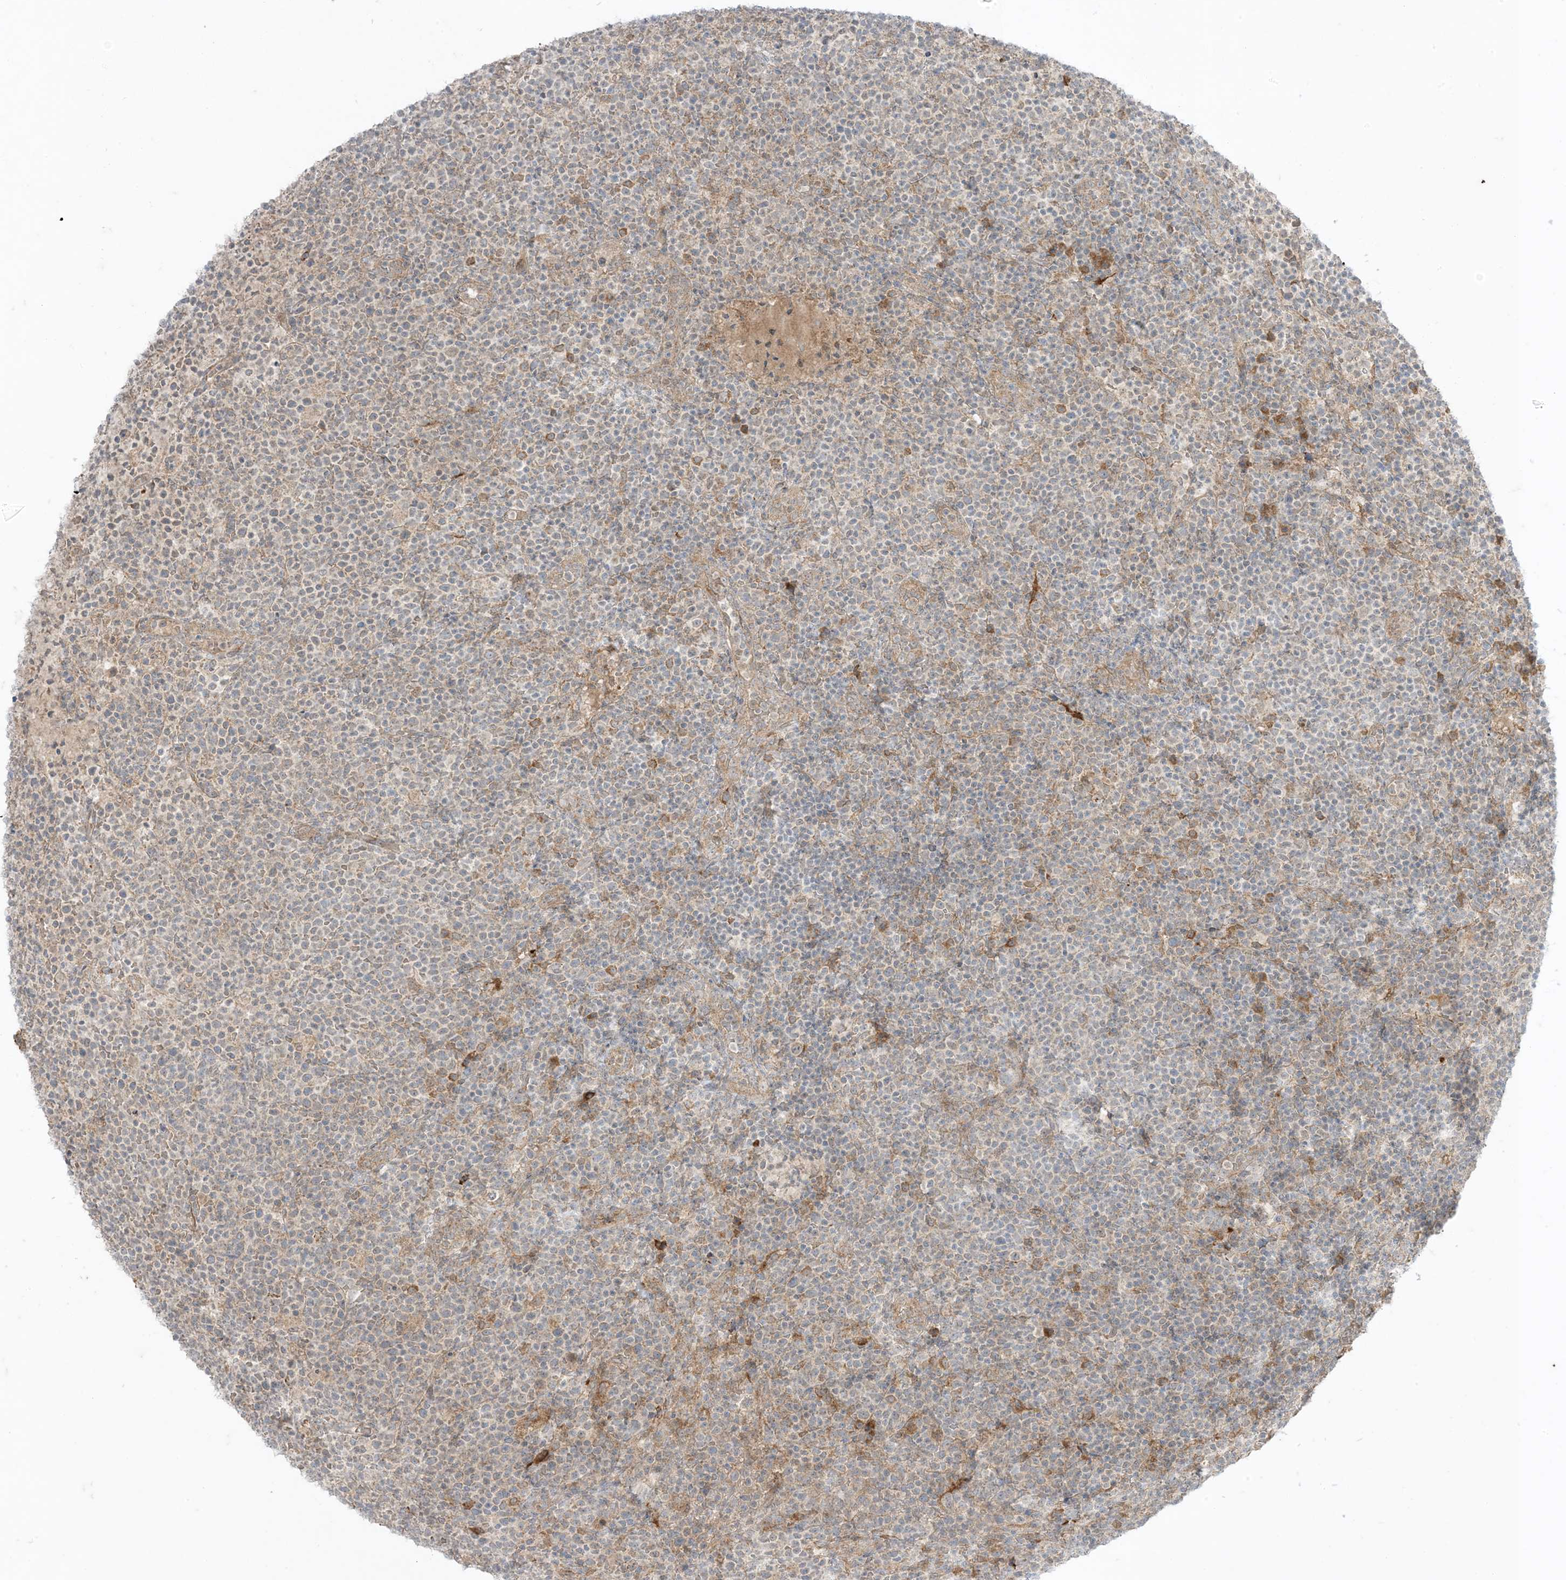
{"staining": {"intensity": "negative", "quantity": "none", "location": "none"}, "tissue": "lymphoma", "cell_type": "Tumor cells", "image_type": "cancer", "snomed": [{"axis": "morphology", "description": "Malignant lymphoma, non-Hodgkin's type, High grade"}, {"axis": "topography", "description": "Lymph node"}], "caption": "DAB immunohistochemical staining of high-grade malignant lymphoma, non-Hodgkin's type displays no significant positivity in tumor cells.", "gene": "ODC1", "patient": {"sex": "male", "age": 61}}